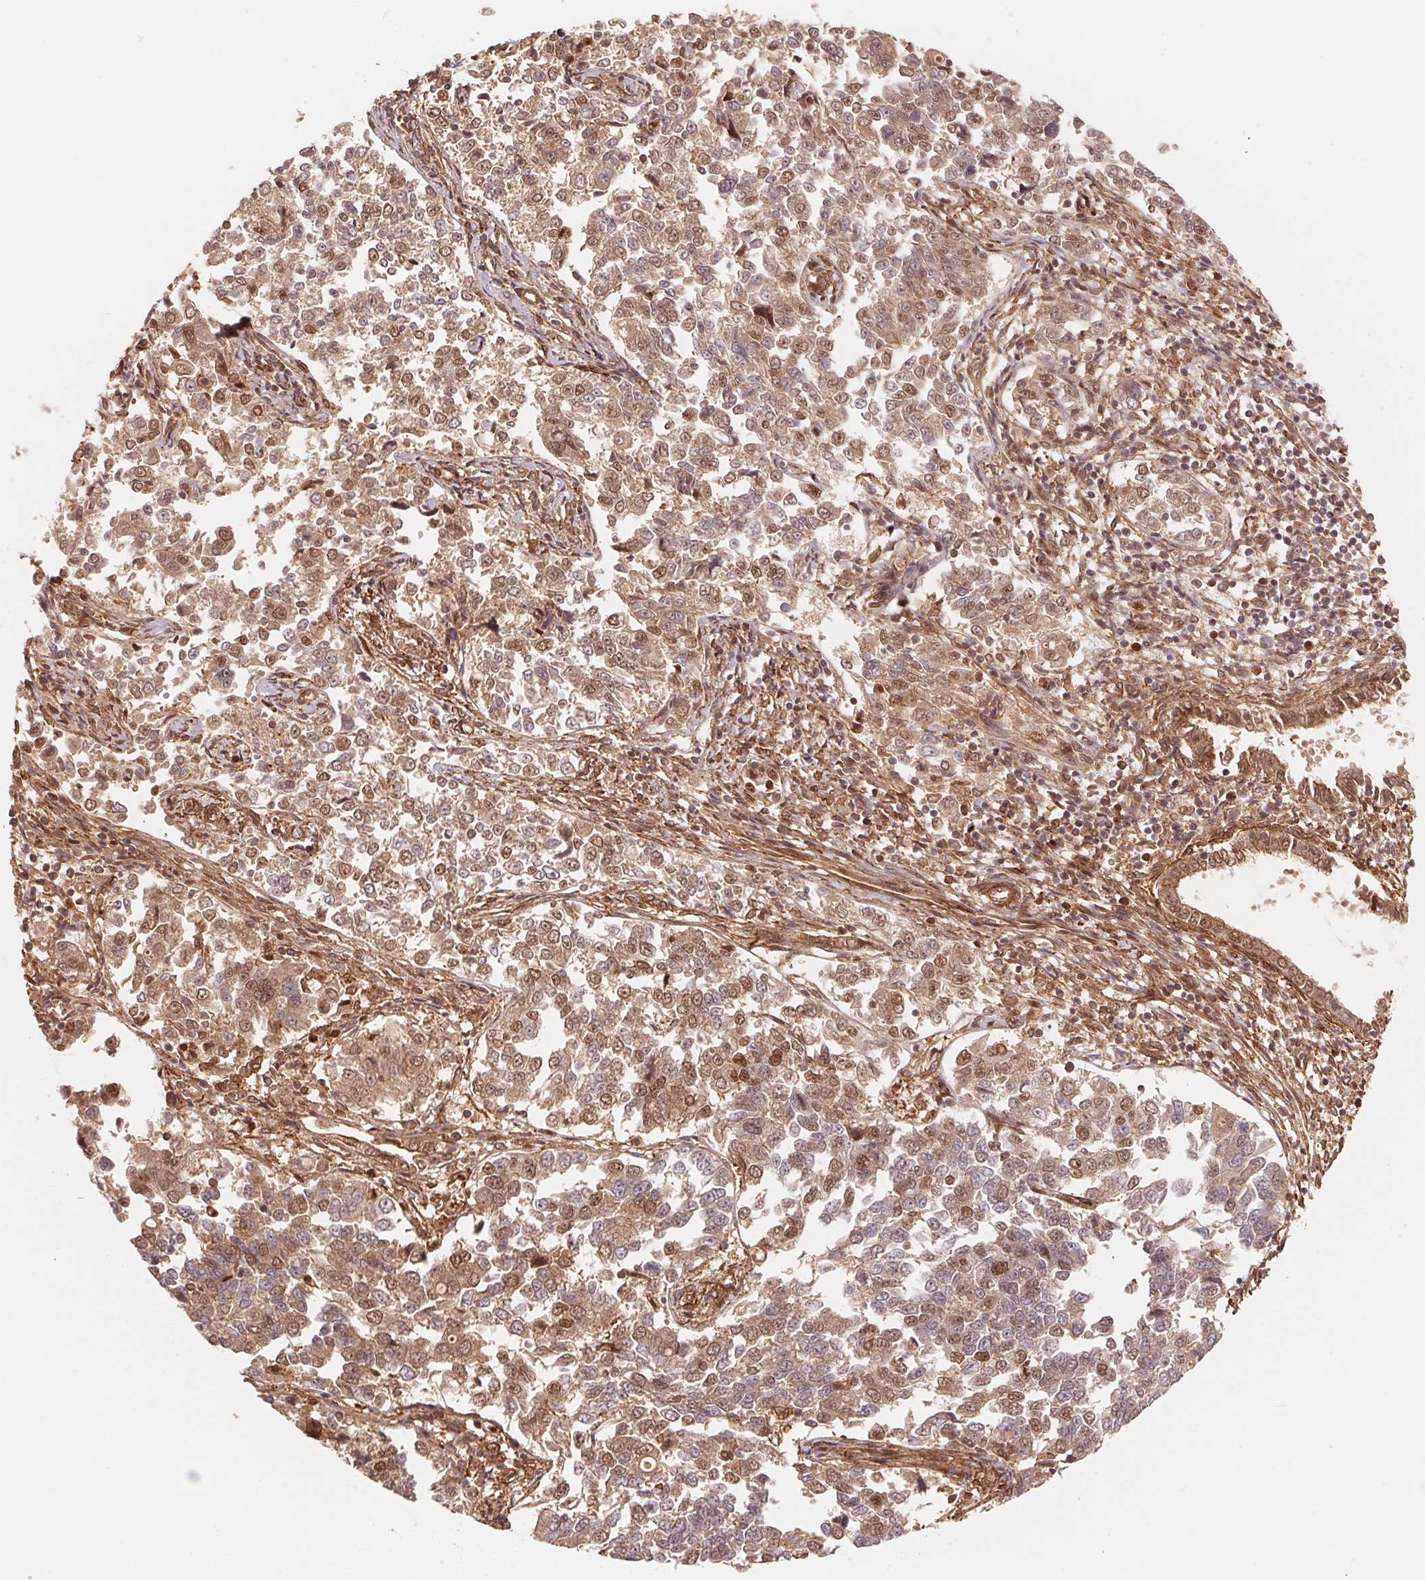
{"staining": {"intensity": "moderate", "quantity": ">75%", "location": "cytoplasmic/membranous,nuclear"}, "tissue": "endometrial cancer", "cell_type": "Tumor cells", "image_type": "cancer", "snomed": [{"axis": "morphology", "description": "Adenocarcinoma, NOS"}, {"axis": "topography", "description": "Endometrium"}], "caption": "Brown immunohistochemical staining in endometrial cancer (adenocarcinoma) demonstrates moderate cytoplasmic/membranous and nuclear expression in about >75% of tumor cells.", "gene": "TNIP2", "patient": {"sex": "female", "age": 43}}